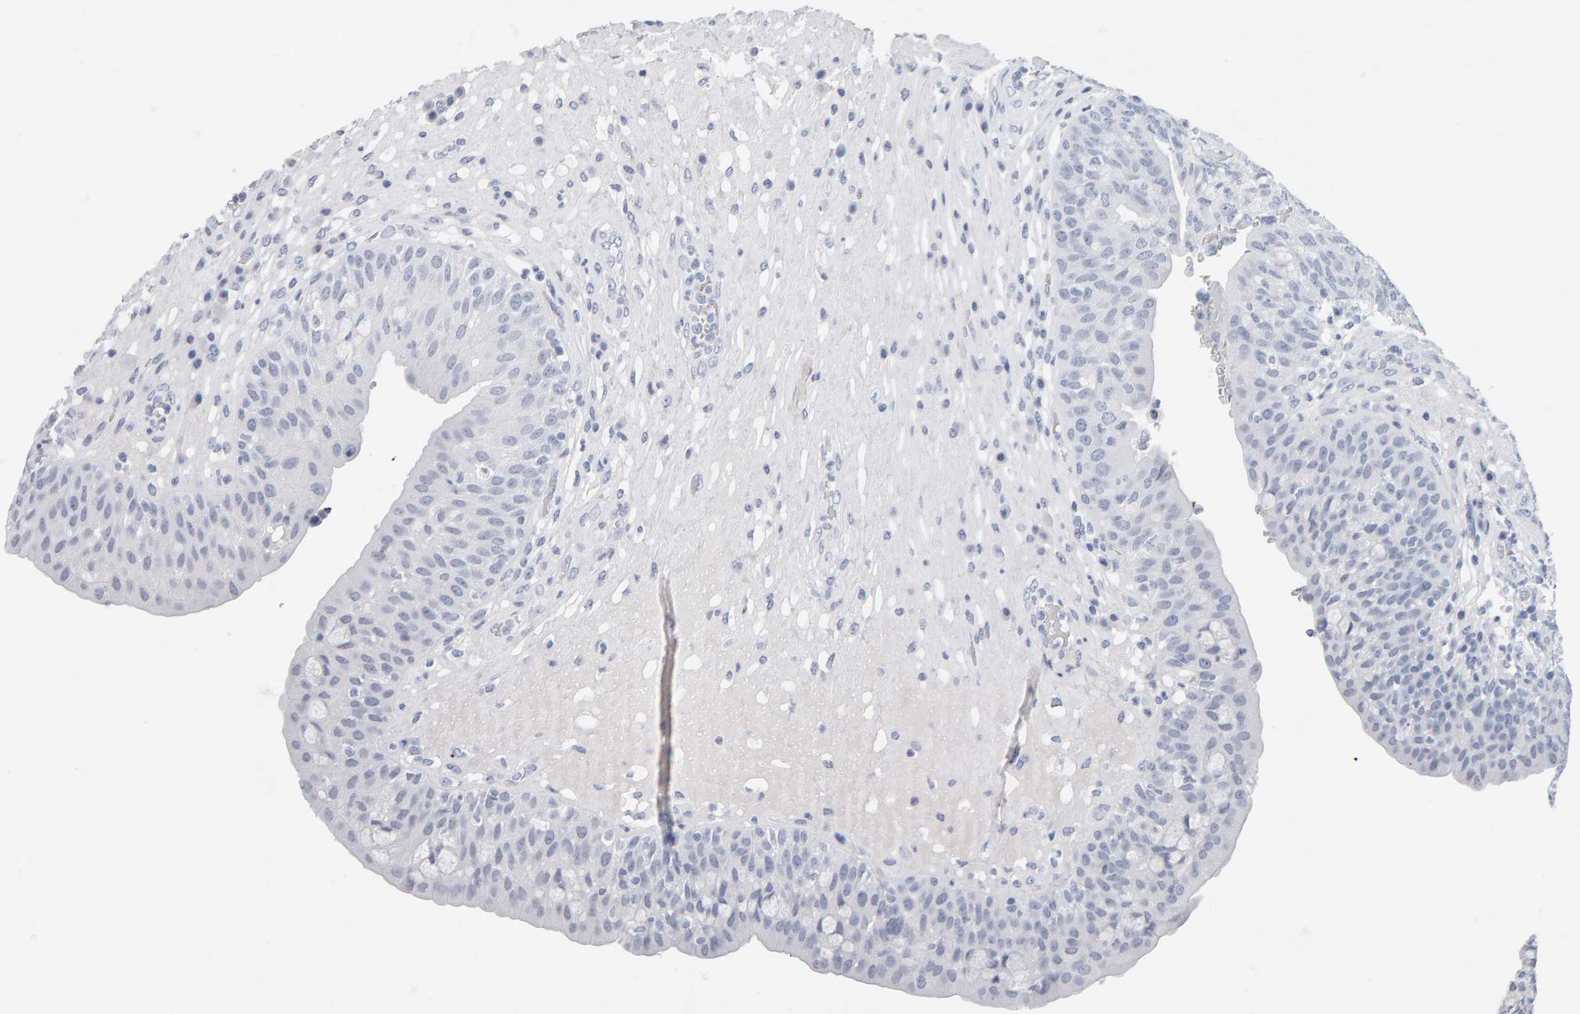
{"staining": {"intensity": "negative", "quantity": "none", "location": "none"}, "tissue": "urinary bladder", "cell_type": "Urothelial cells", "image_type": "normal", "snomed": [{"axis": "morphology", "description": "Normal tissue, NOS"}, {"axis": "topography", "description": "Urinary bladder"}], "caption": "DAB (3,3'-diaminobenzidine) immunohistochemical staining of unremarkable urinary bladder demonstrates no significant positivity in urothelial cells.", "gene": "SPACA3", "patient": {"sex": "female", "age": 62}}